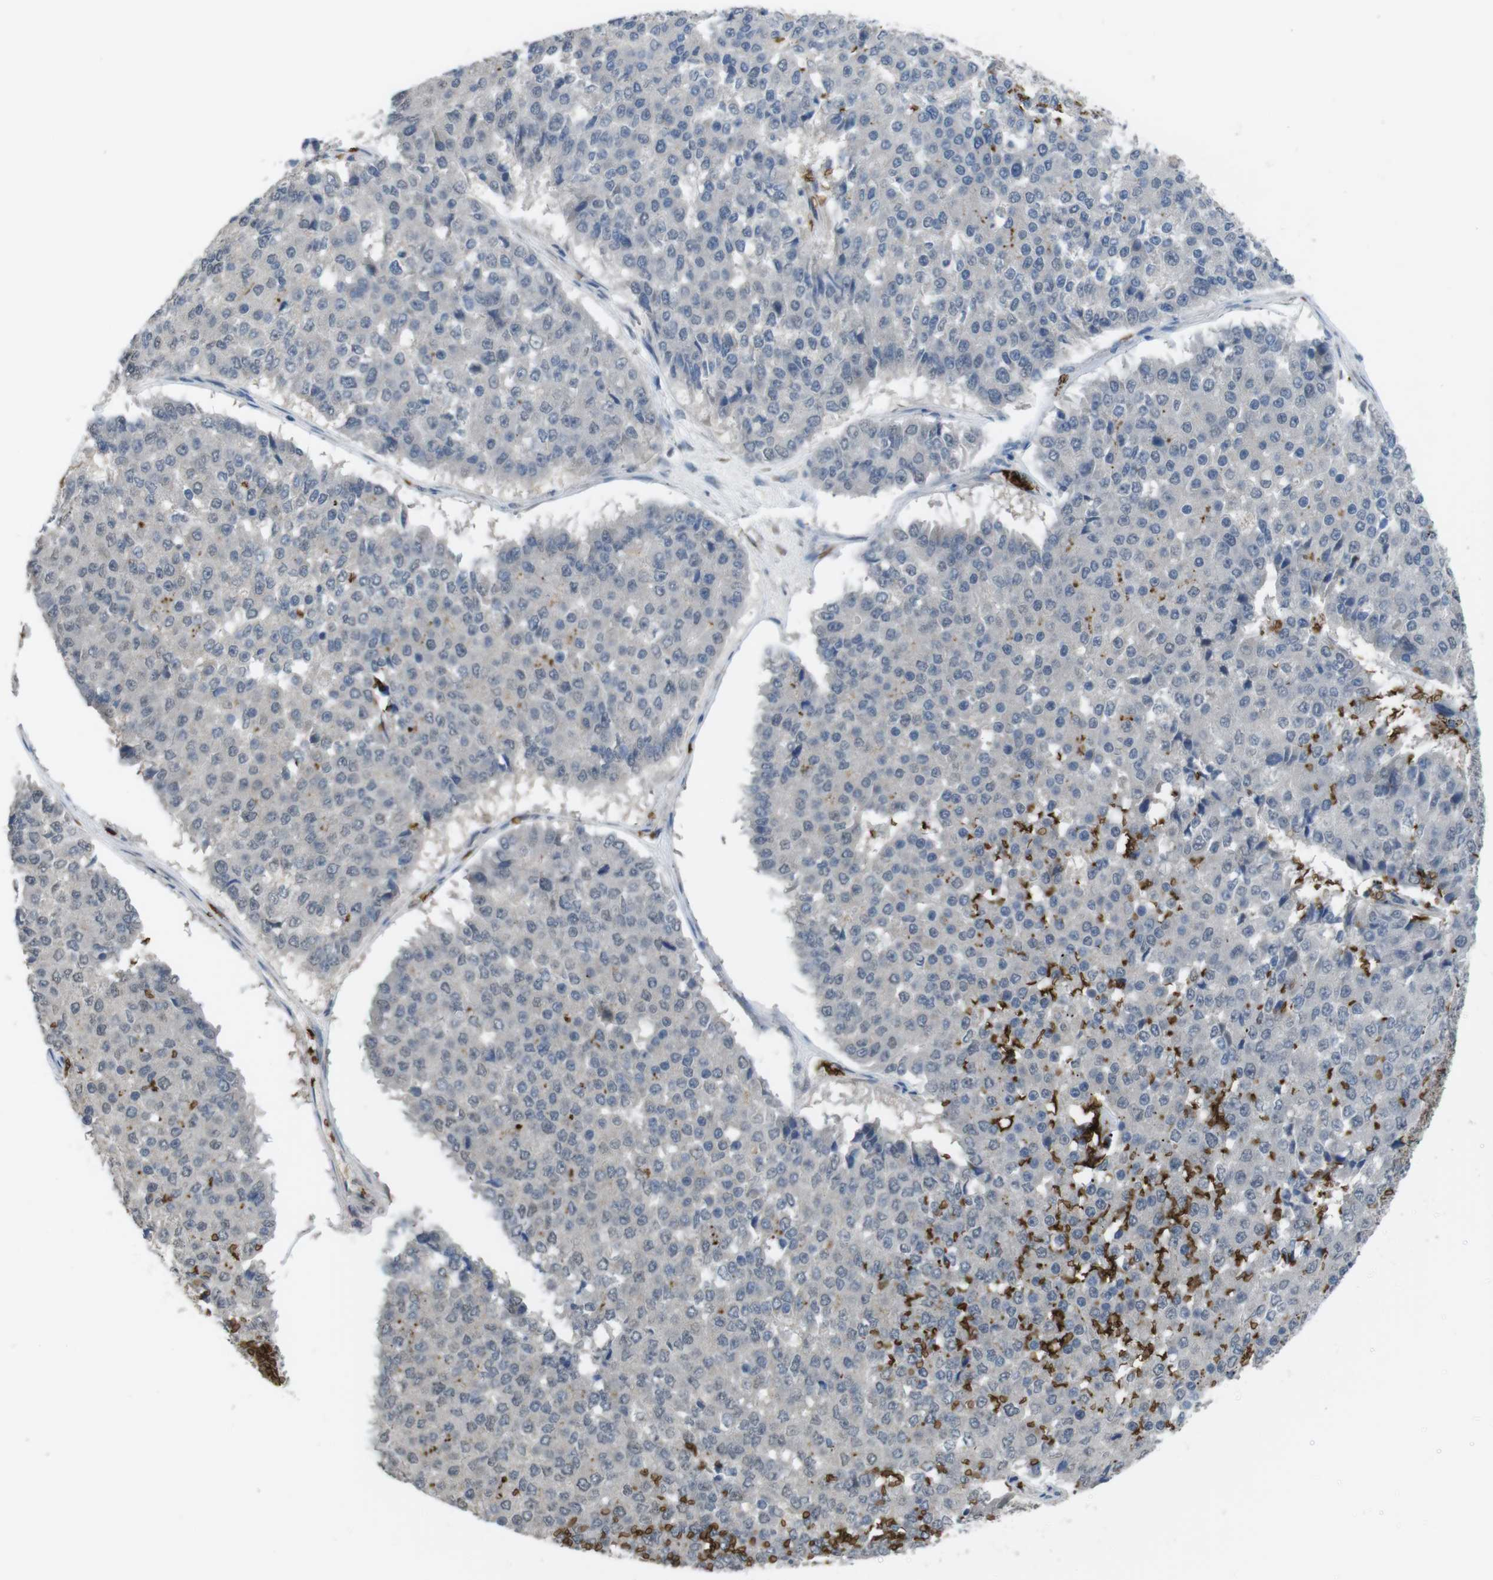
{"staining": {"intensity": "negative", "quantity": "none", "location": "none"}, "tissue": "pancreatic cancer", "cell_type": "Tumor cells", "image_type": "cancer", "snomed": [{"axis": "morphology", "description": "Adenocarcinoma, NOS"}, {"axis": "topography", "description": "Pancreas"}], "caption": "Histopathology image shows no protein staining in tumor cells of pancreatic cancer tissue.", "gene": "GYPA", "patient": {"sex": "male", "age": 50}}